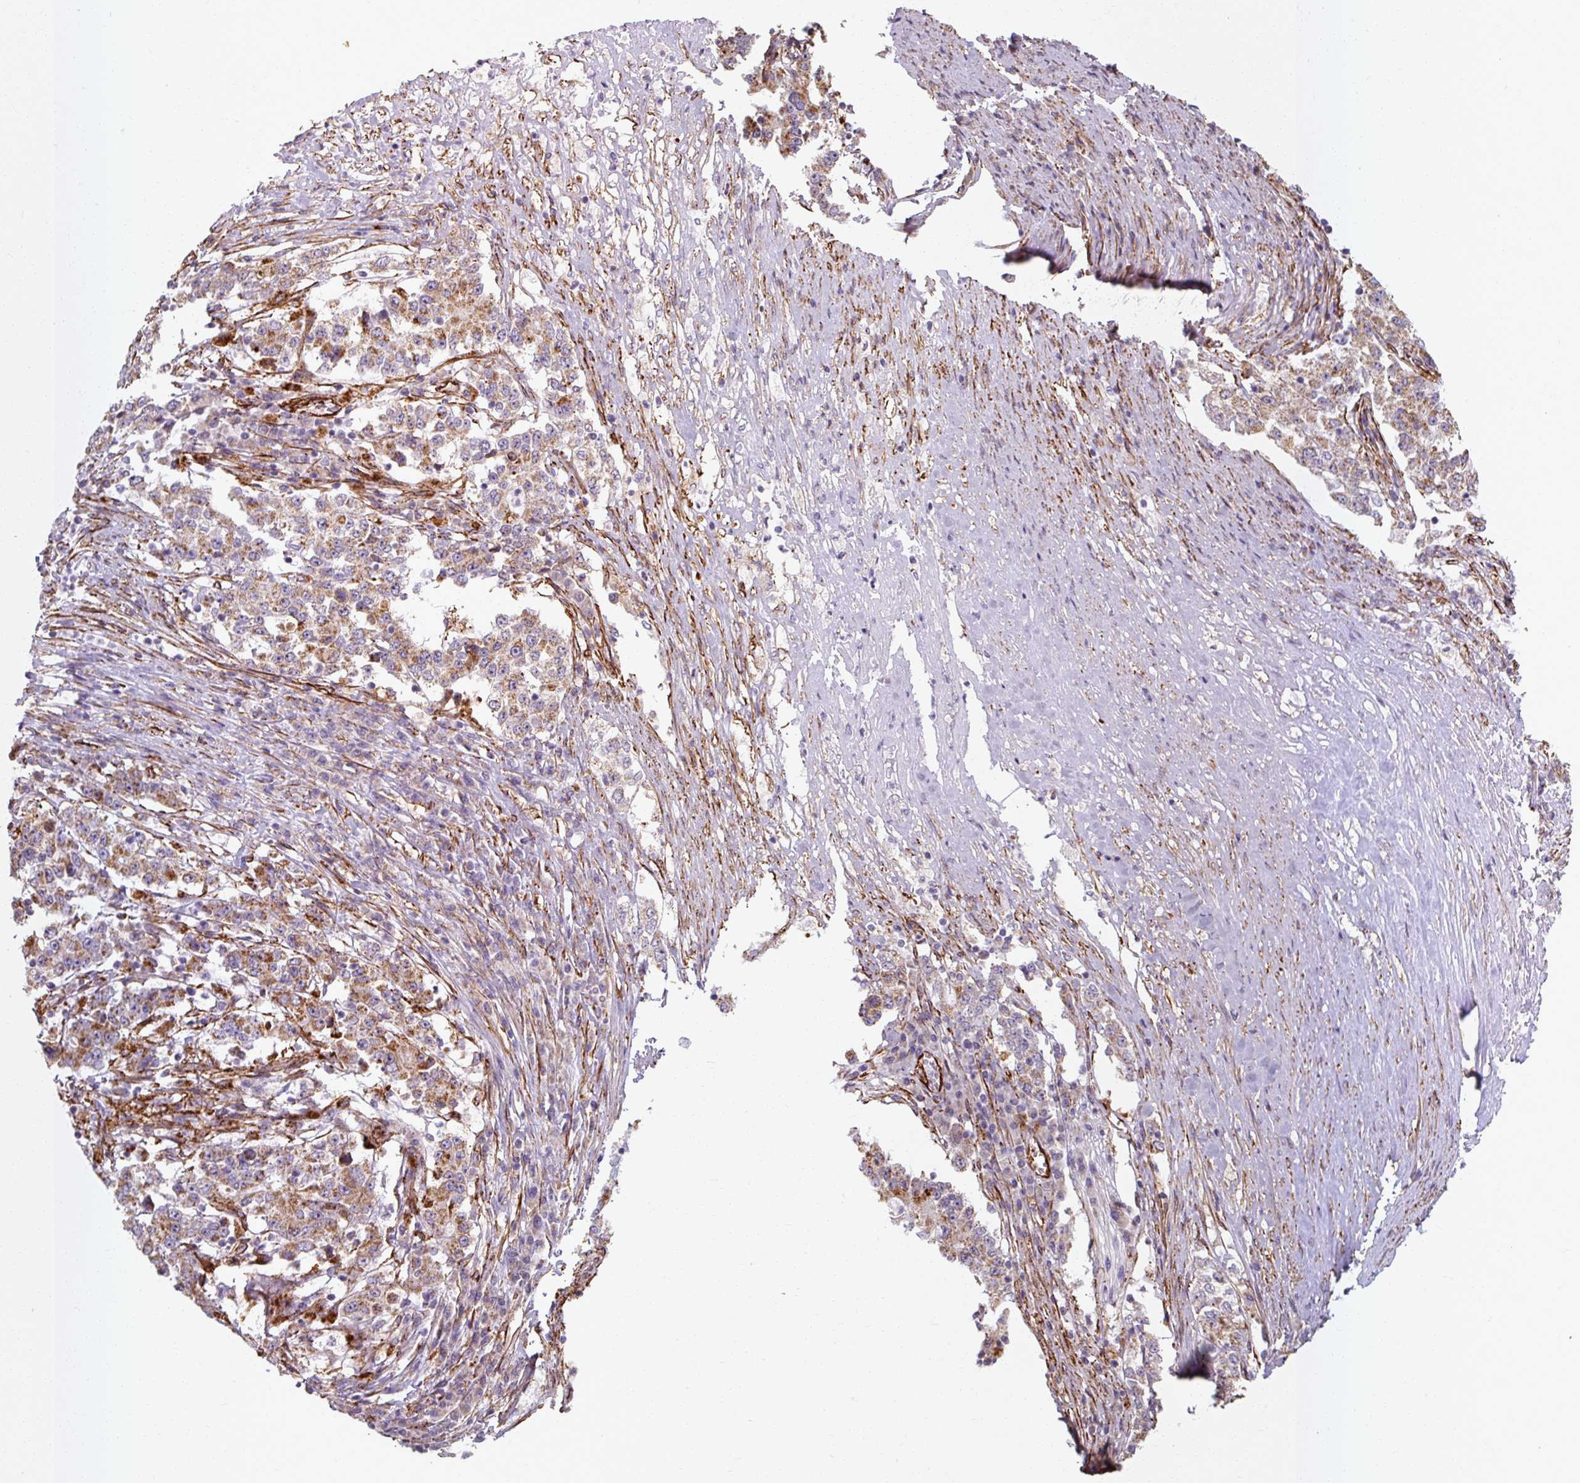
{"staining": {"intensity": "weak", "quantity": ">75%", "location": "cytoplasmic/membranous"}, "tissue": "stomach cancer", "cell_type": "Tumor cells", "image_type": "cancer", "snomed": [{"axis": "morphology", "description": "Adenocarcinoma, NOS"}, {"axis": "topography", "description": "Stomach"}], "caption": "Approximately >75% of tumor cells in human stomach cancer show weak cytoplasmic/membranous protein staining as visualized by brown immunohistochemical staining.", "gene": "MRPS5", "patient": {"sex": "male", "age": 59}}